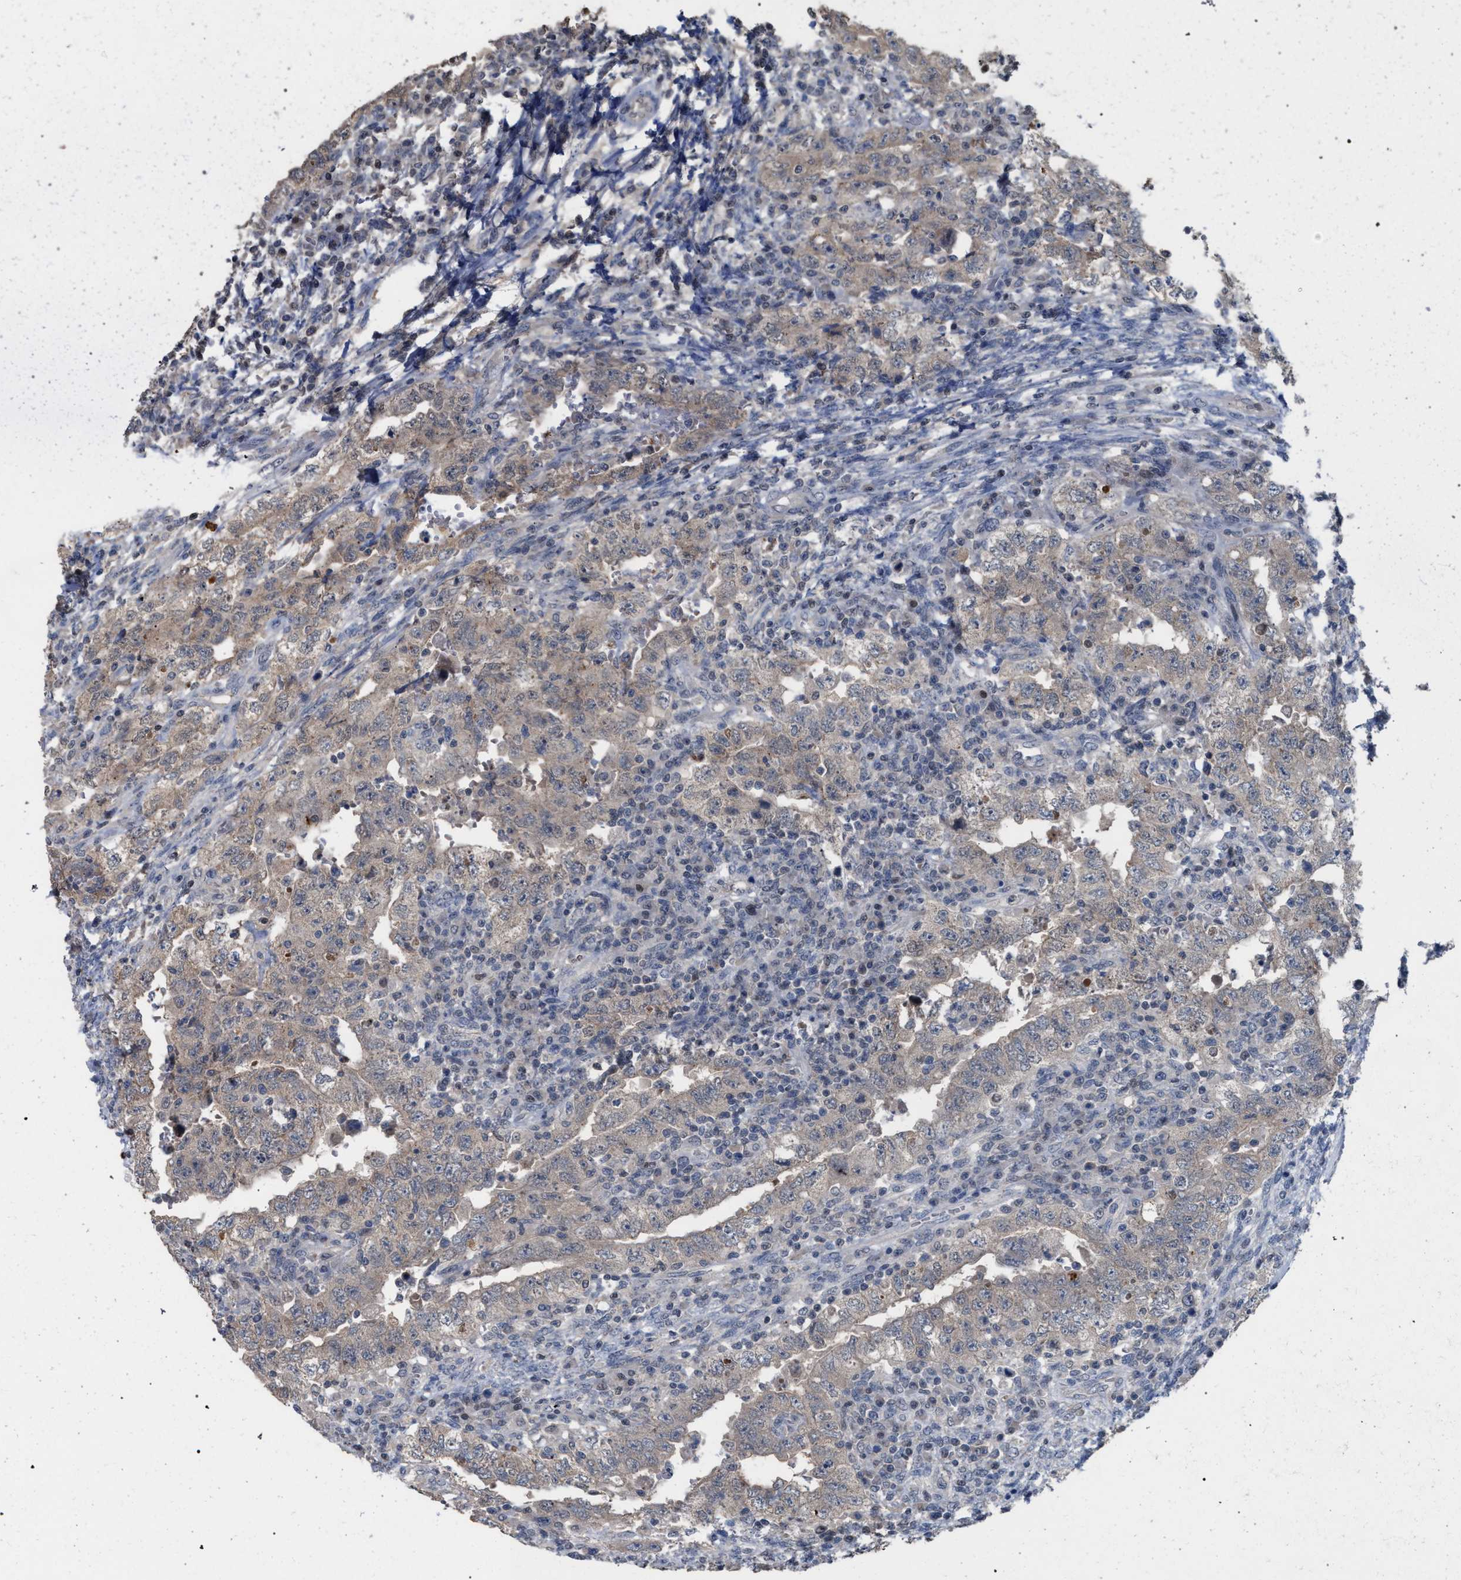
{"staining": {"intensity": "weak", "quantity": "25%-75%", "location": "cytoplasmic/membranous"}, "tissue": "testis cancer", "cell_type": "Tumor cells", "image_type": "cancer", "snomed": [{"axis": "morphology", "description": "Carcinoma, Embryonal, NOS"}, {"axis": "topography", "description": "Testis"}], "caption": "Immunohistochemical staining of human testis embryonal carcinoma exhibits low levels of weak cytoplasmic/membranous protein expression in approximately 25%-75% of tumor cells.", "gene": "TECPR1", "patient": {"sex": "male", "age": 26}}